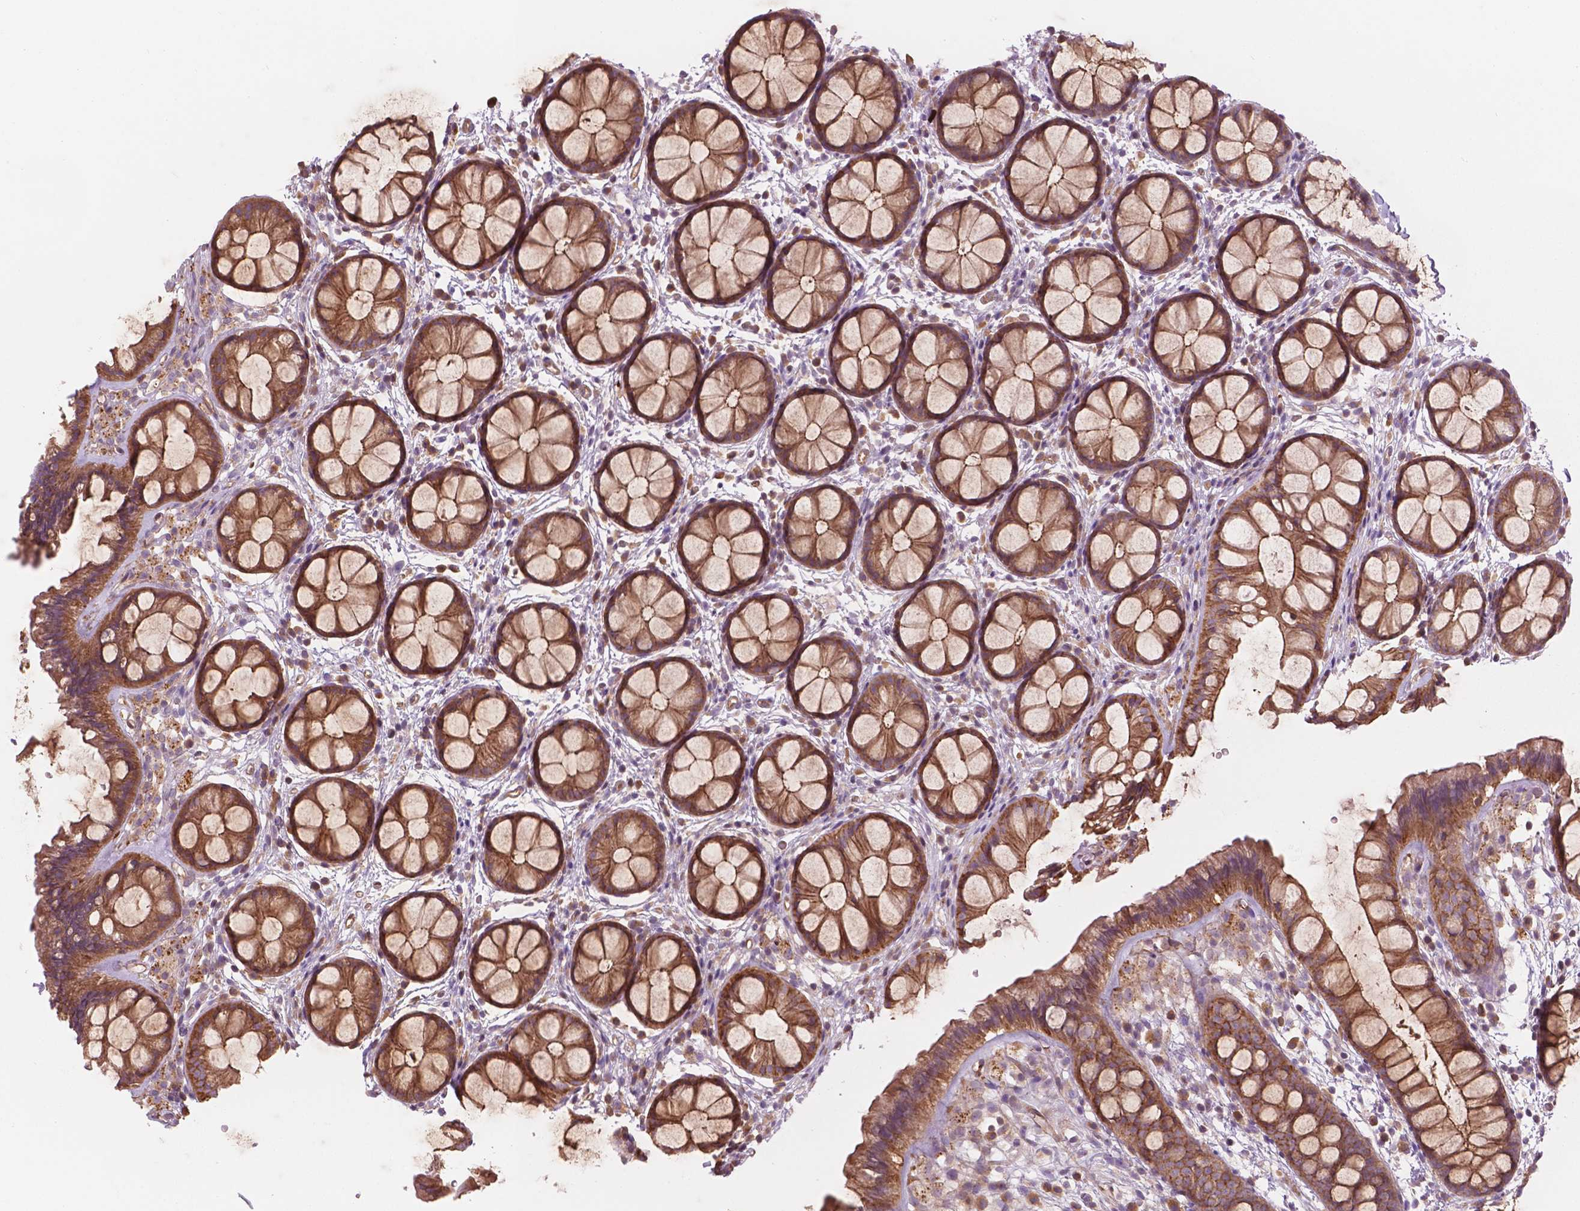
{"staining": {"intensity": "moderate", "quantity": ">75%", "location": "cytoplasmic/membranous"}, "tissue": "rectum", "cell_type": "Glandular cells", "image_type": "normal", "snomed": [{"axis": "morphology", "description": "Normal tissue, NOS"}, {"axis": "topography", "description": "Rectum"}], "caption": "Moderate cytoplasmic/membranous positivity for a protein is appreciated in approximately >75% of glandular cells of benign rectum using immunohistochemistry (IHC).", "gene": "SURF4", "patient": {"sex": "female", "age": 62}}